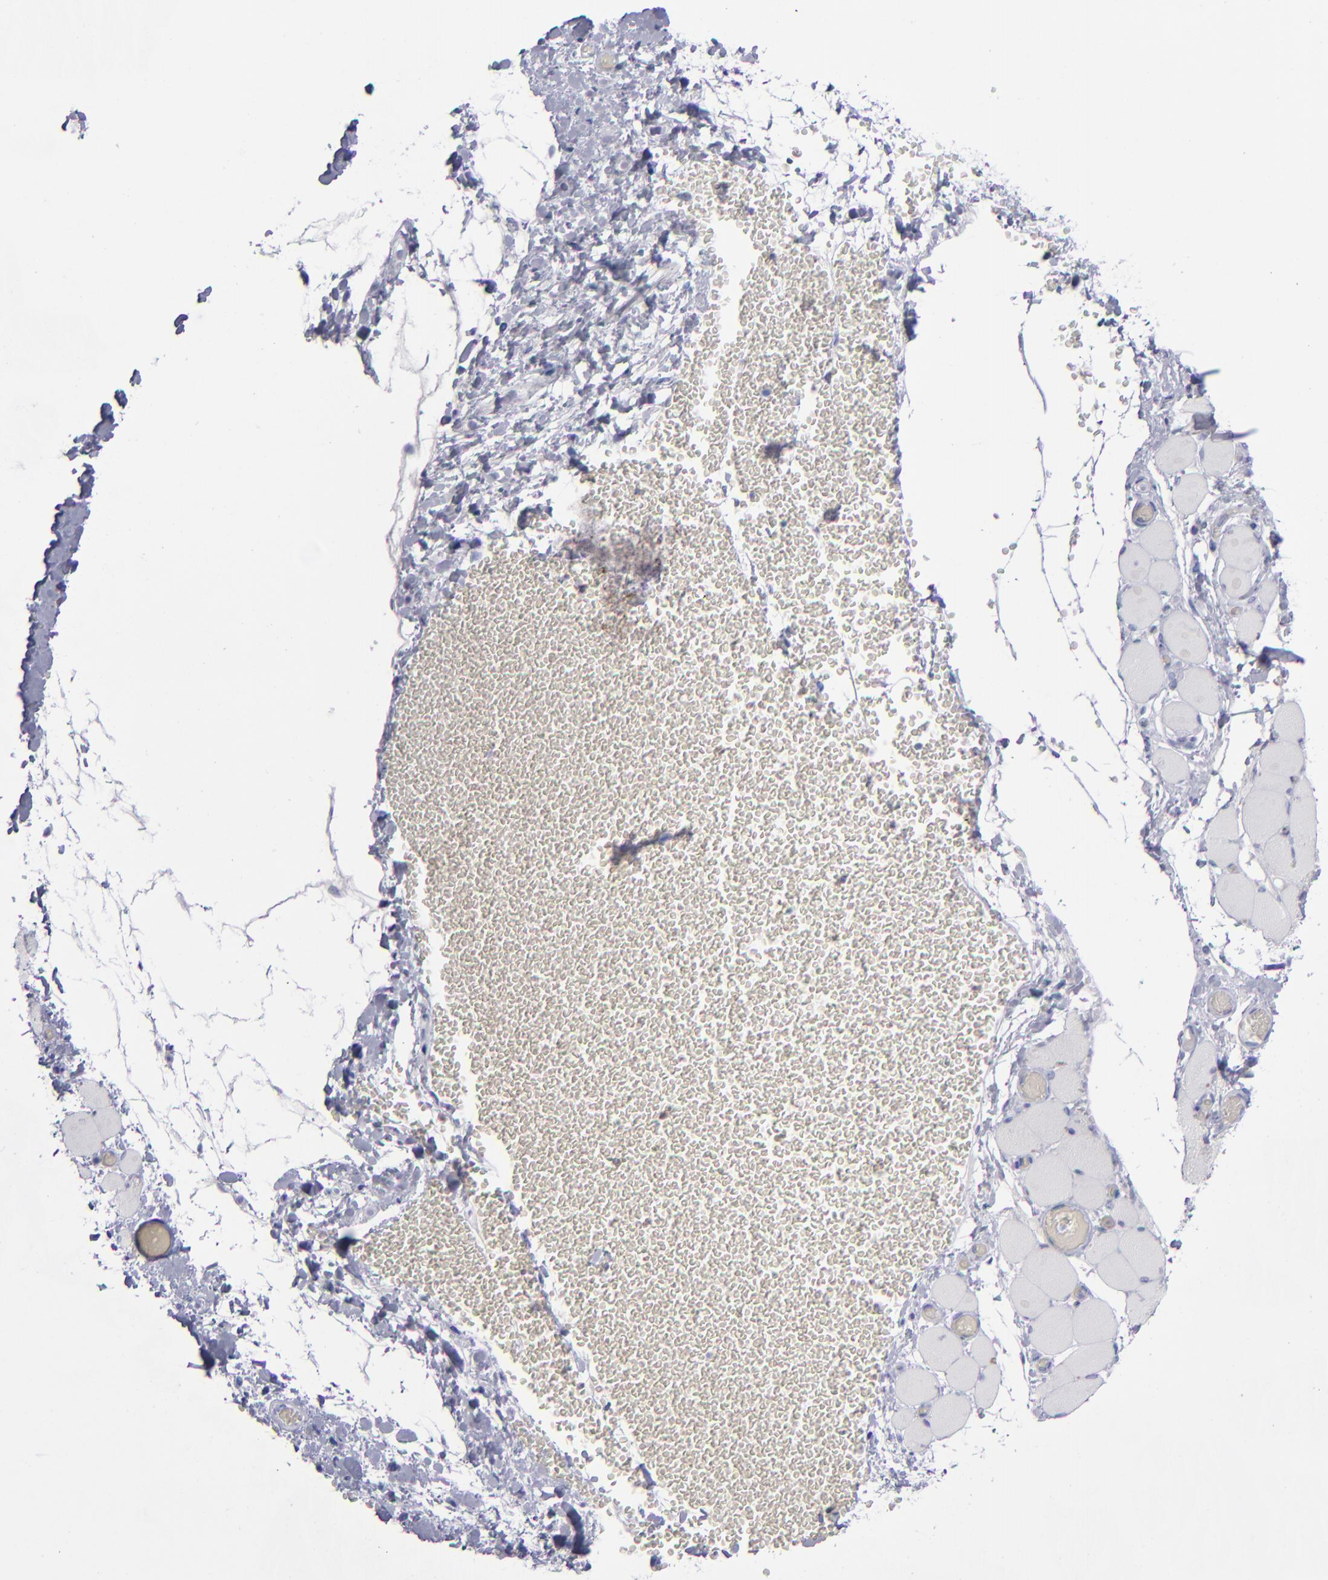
{"staining": {"intensity": "negative", "quantity": "none", "location": "none"}, "tissue": "skeletal muscle", "cell_type": "Myocytes", "image_type": "normal", "snomed": [{"axis": "morphology", "description": "Normal tissue, NOS"}, {"axis": "topography", "description": "Skeletal muscle"}, {"axis": "topography", "description": "Soft tissue"}], "caption": "IHC micrograph of benign skeletal muscle: human skeletal muscle stained with DAB (3,3'-diaminobenzidine) demonstrates no significant protein staining in myocytes.", "gene": "AURKA", "patient": {"sex": "female", "age": 58}}